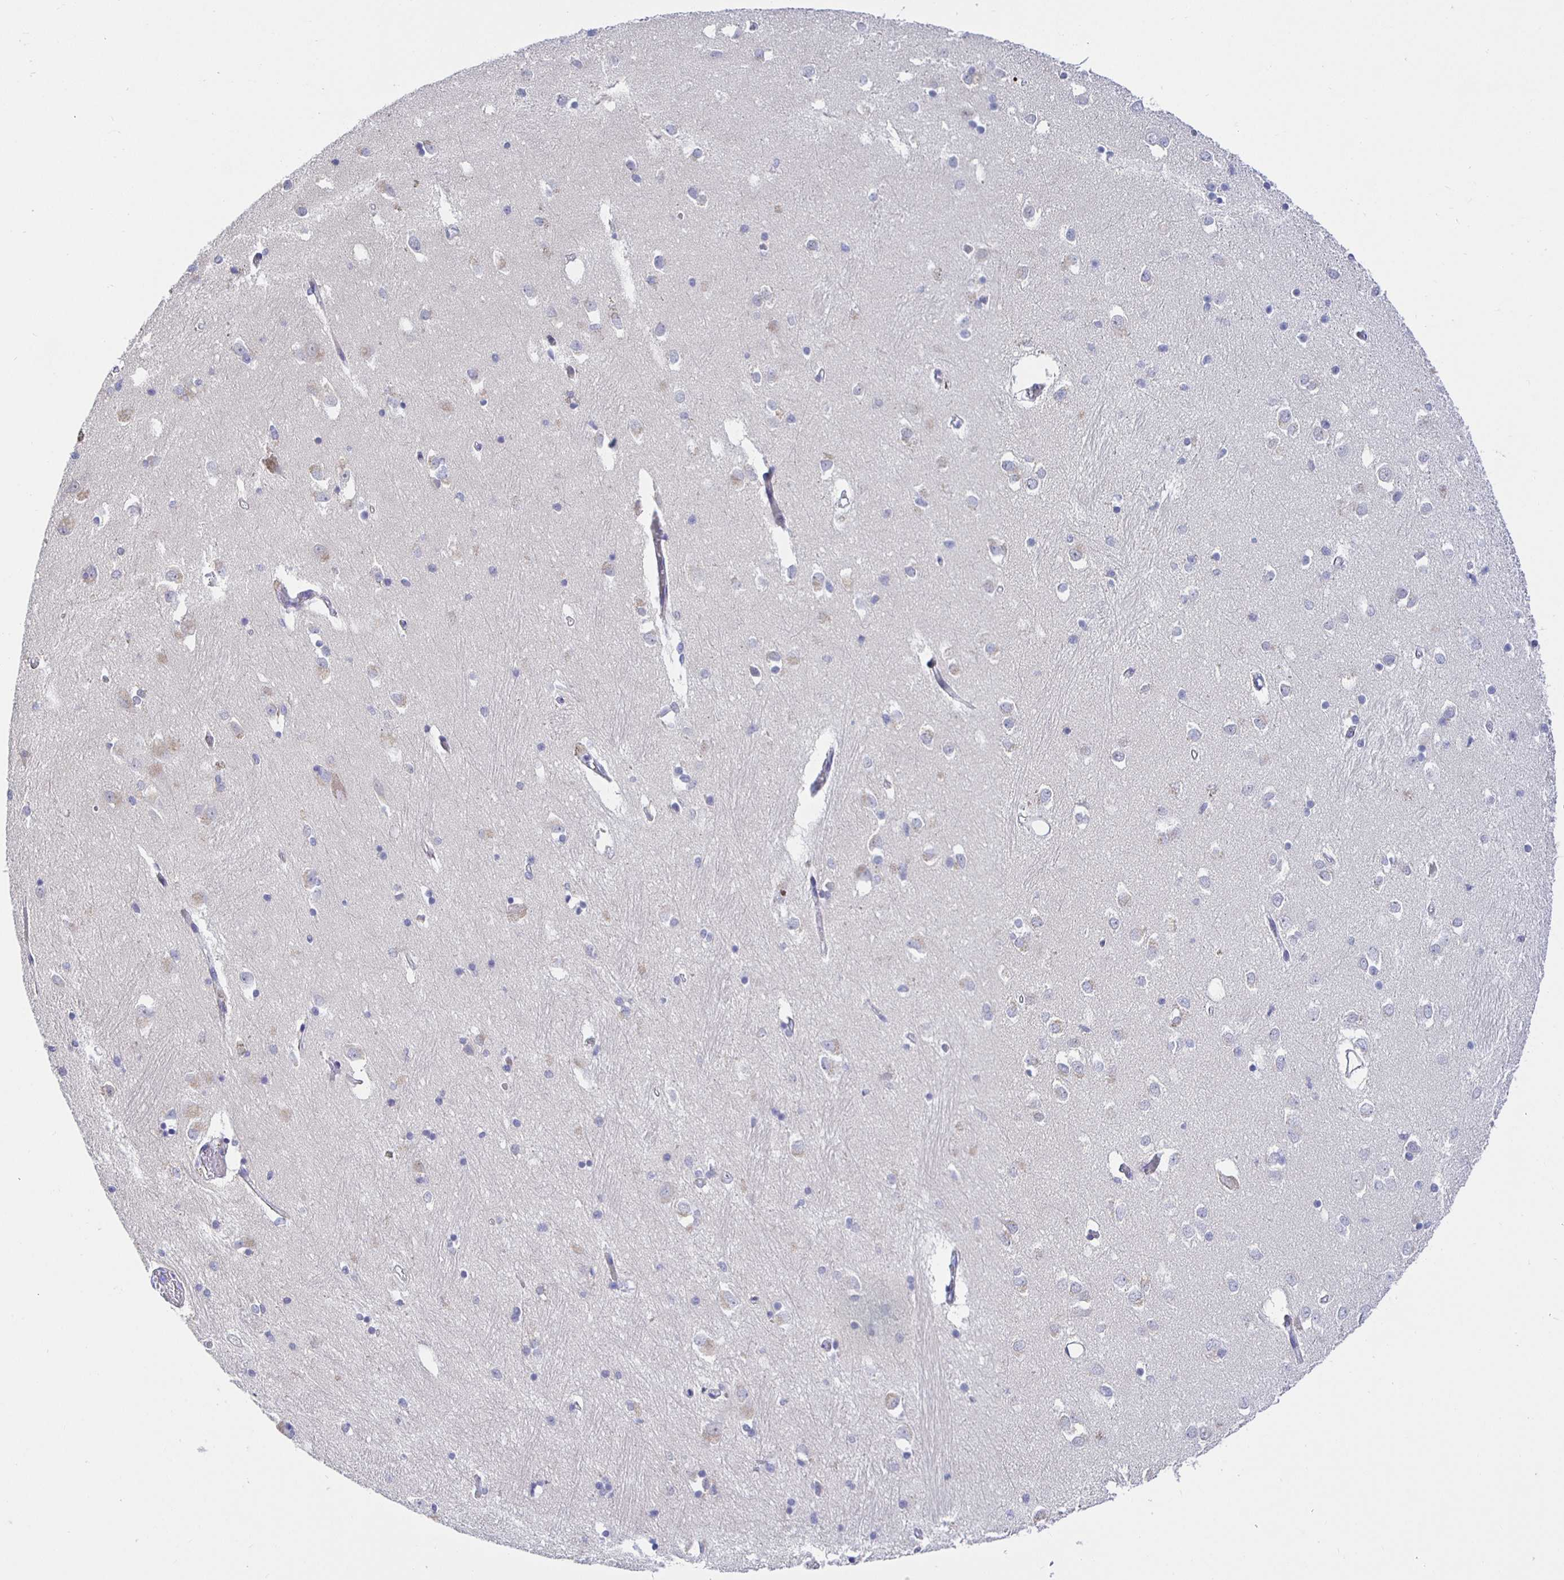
{"staining": {"intensity": "negative", "quantity": "none", "location": "none"}, "tissue": "caudate", "cell_type": "Glial cells", "image_type": "normal", "snomed": [{"axis": "morphology", "description": "Normal tissue, NOS"}, {"axis": "topography", "description": "Lateral ventricle wall"}, {"axis": "topography", "description": "Hippocampus"}], "caption": "Image shows no protein positivity in glial cells of unremarkable caudate. (DAB IHC visualized using brightfield microscopy, high magnification).", "gene": "HSPA4L", "patient": {"sex": "female", "age": 63}}